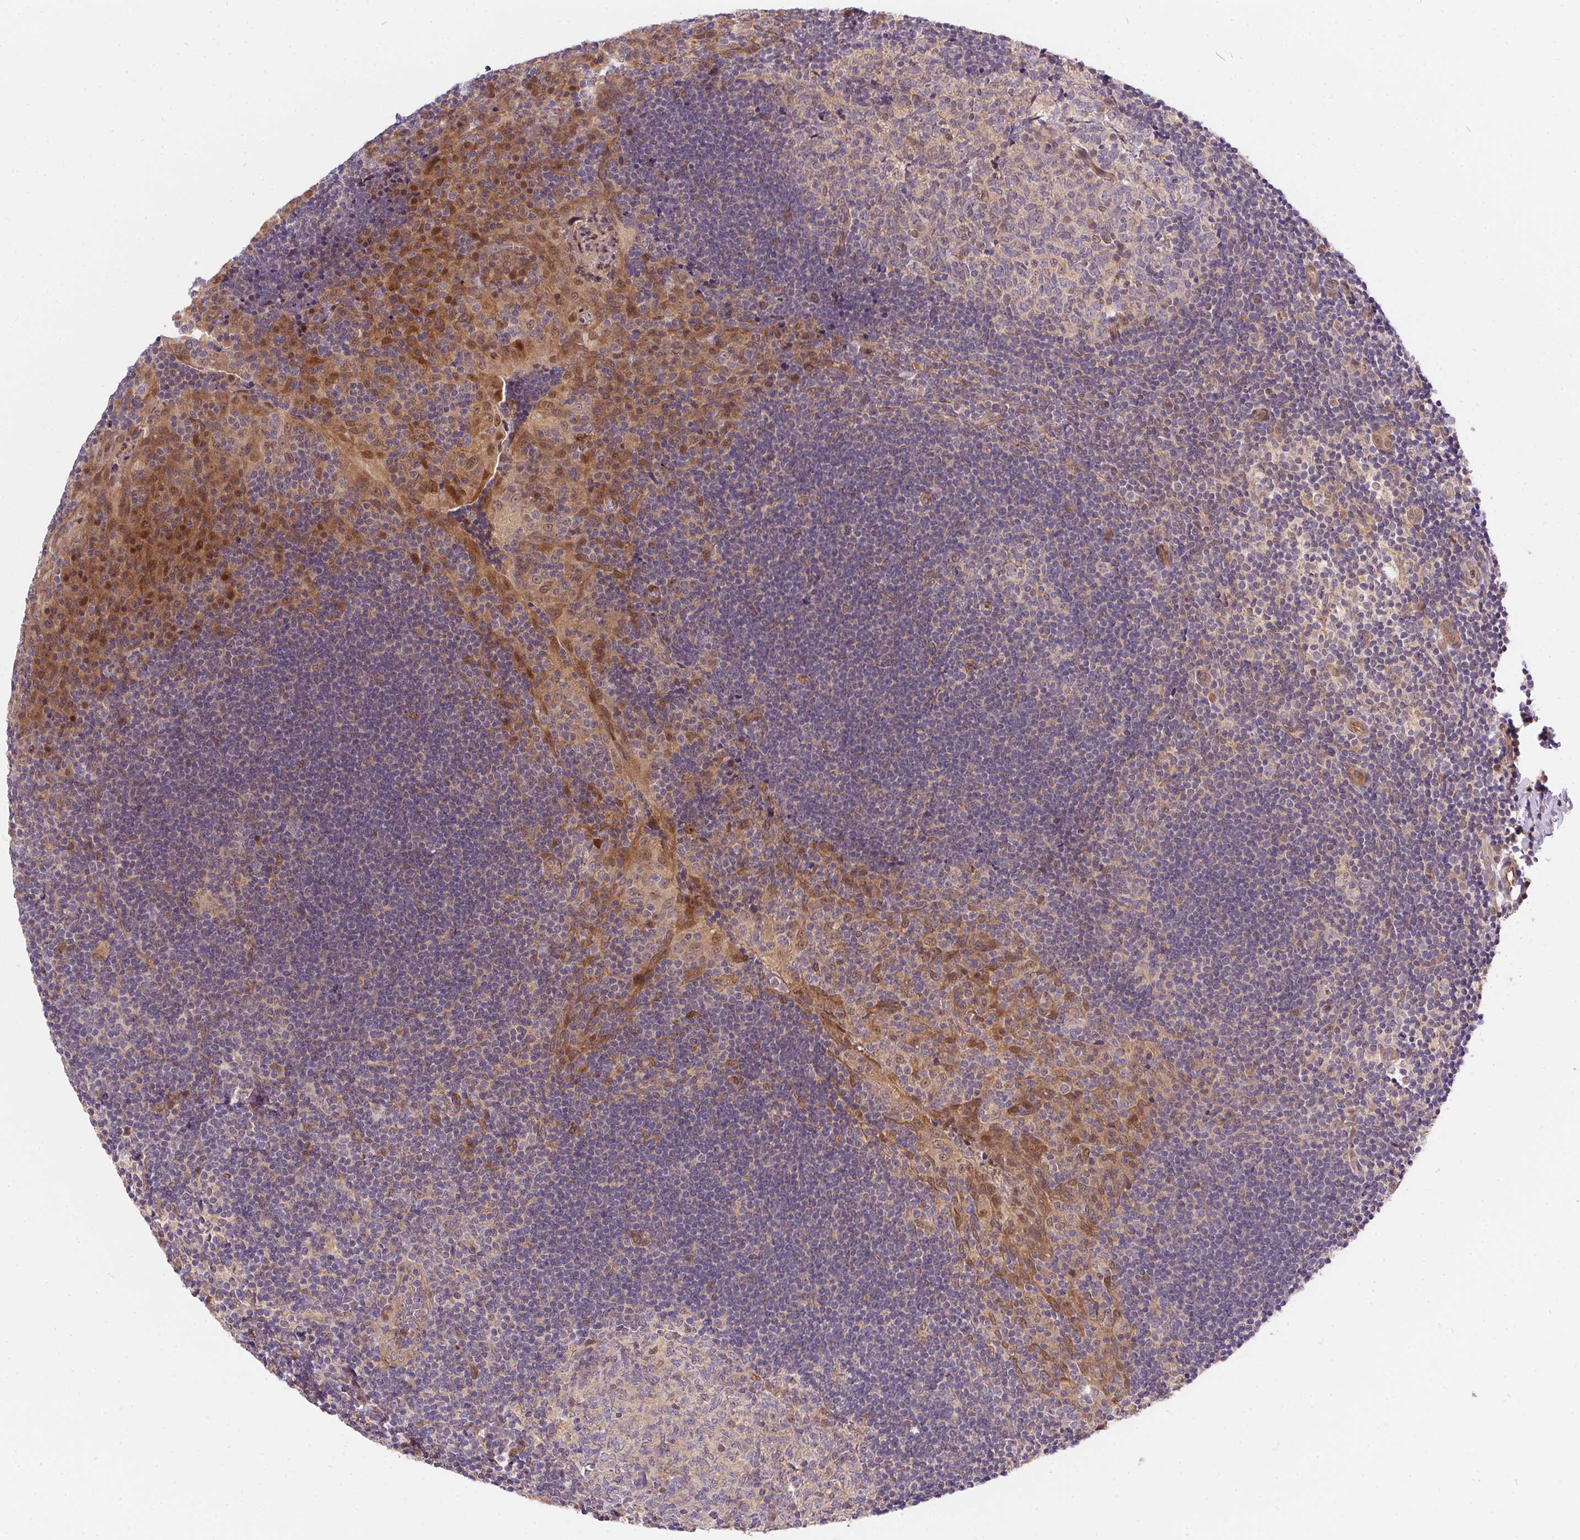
{"staining": {"intensity": "negative", "quantity": "none", "location": "none"}, "tissue": "tonsil", "cell_type": "Germinal center cells", "image_type": "normal", "snomed": [{"axis": "morphology", "description": "Normal tissue, NOS"}, {"axis": "topography", "description": "Tonsil"}], "caption": "The histopathology image exhibits no significant expression in germinal center cells of tonsil.", "gene": "NUDT16", "patient": {"sex": "male", "age": 17}}